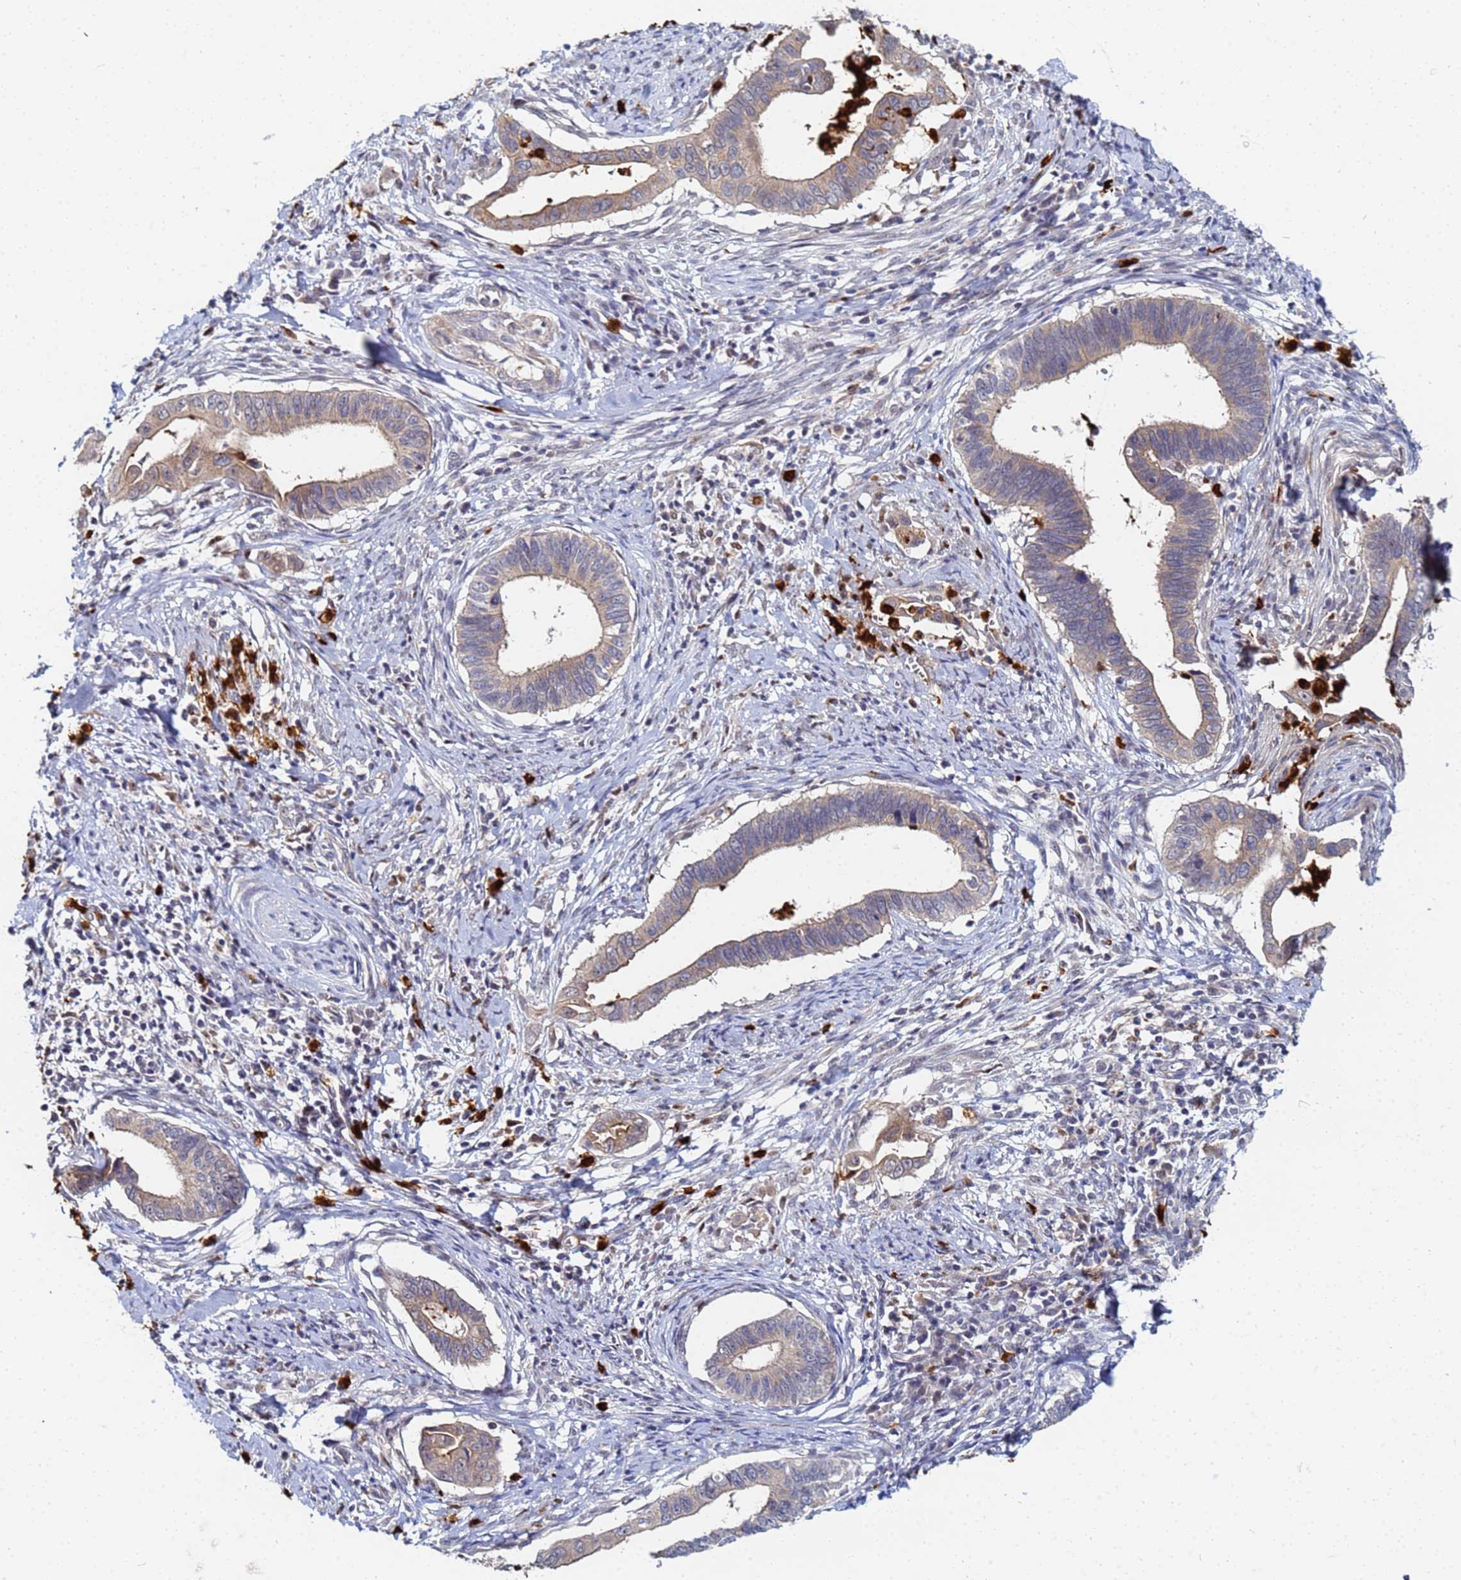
{"staining": {"intensity": "moderate", "quantity": ">75%", "location": "cytoplasmic/membranous"}, "tissue": "cervical cancer", "cell_type": "Tumor cells", "image_type": "cancer", "snomed": [{"axis": "morphology", "description": "Adenocarcinoma, NOS"}, {"axis": "topography", "description": "Cervix"}], "caption": "High-magnification brightfield microscopy of cervical adenocarcinoma stained with DAB (brown) and counterstained with hematoxylin (blue). tumor cells exhibit moderate cytoplasmic/membranous expression is identified in approximately>75% of cells.", "gene": "MTCL1", "patient": {"sex": "female", "age": 42}}